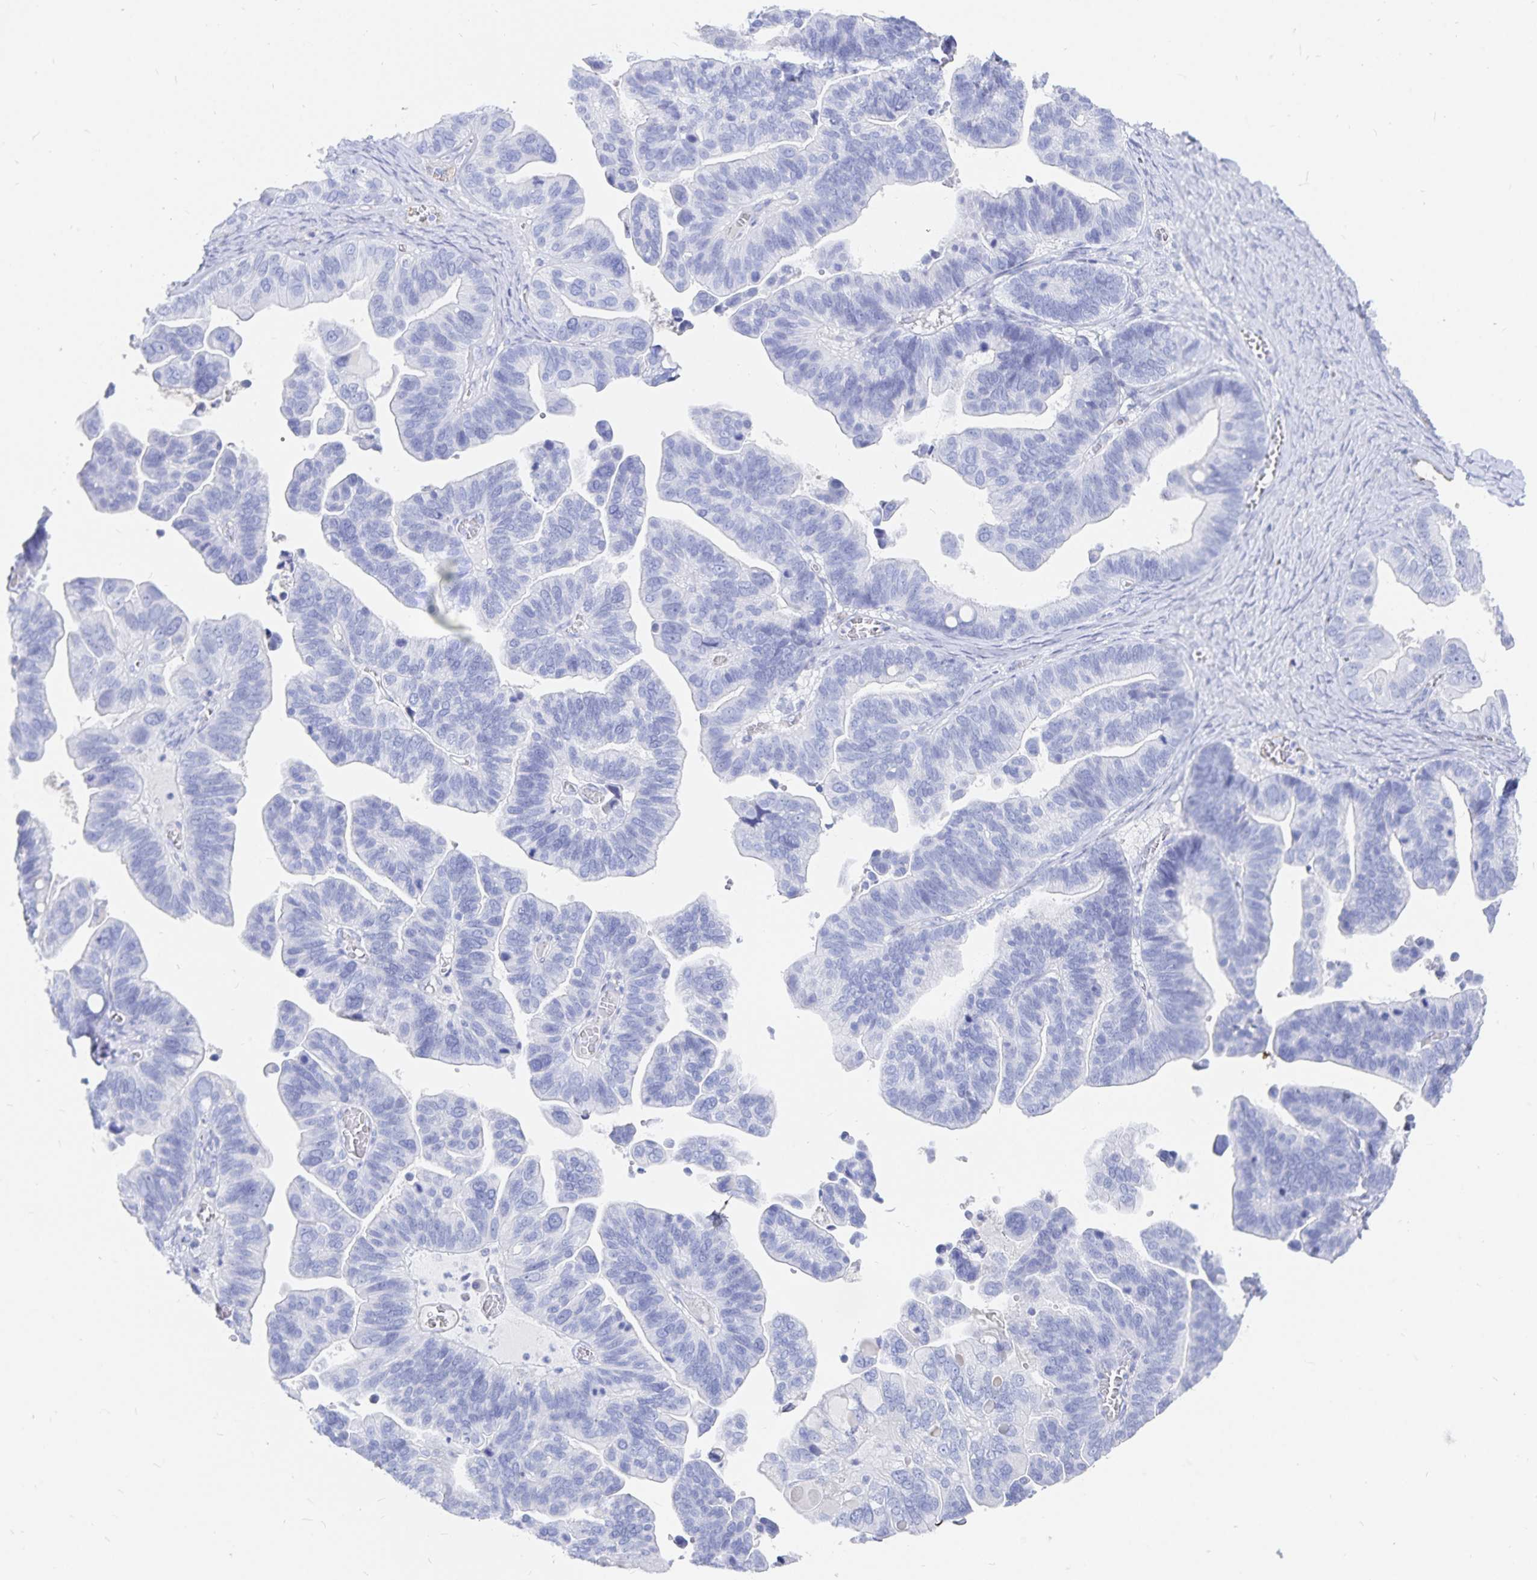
{"staining": {"intensity": "negative", "quantity": "none", "location": "none"}, "tissue": "ovarian cancer", "cell_type": "Tumor cells", "image_type": "cancer", "snomed": [{"axis": "morphology", "description": "Cystadenocarcinoma, serous, NOS"}, {"axis": "topography", "description": "Ovary"}], "caption": "This is a photomicrograph of immunohistochemistry staining of ovarian cancer, which shows no positivity in tumor cells.", "gene": "INSL5", "patient": {"sex": "female", "age": 56}}